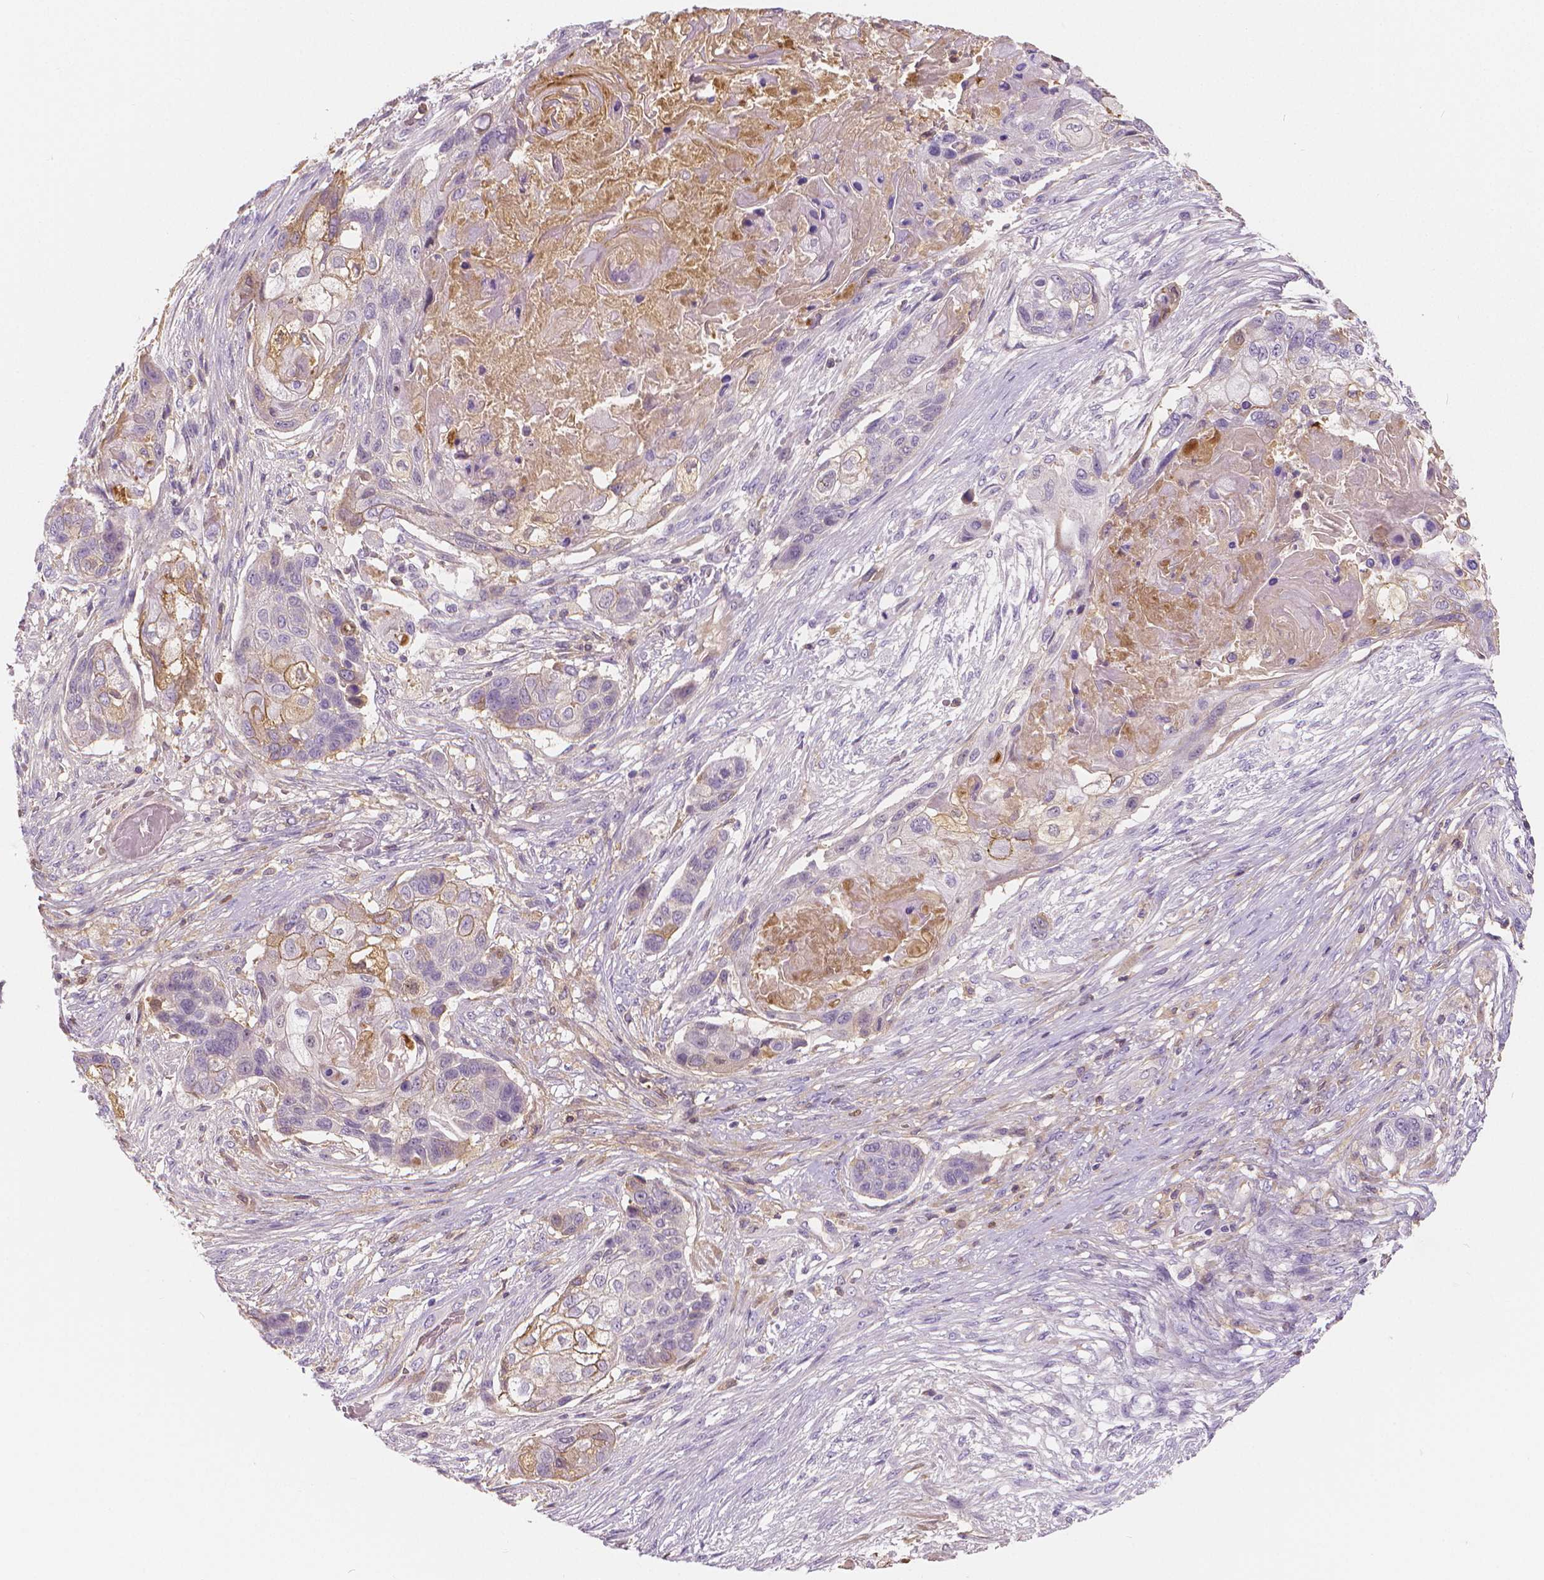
{"staining": {"intensity": "negative", "quantity": "none", "location": "none"}, "tissue": "lung cancer", "cell_type": "Tumor cells", "image_type": "cancer", "snomed": [{"axis": "morphology", "description": "Squamous cell carcinoma, NOS"}, {"axis": "topography", "description": "Lung"}], "caption": "Human lung cancer stained for a protein using immunohistochemistry reveals no expression in tumor cells.", "gene": "APOA4", "patient": {"sex": "male", "age": 69}}